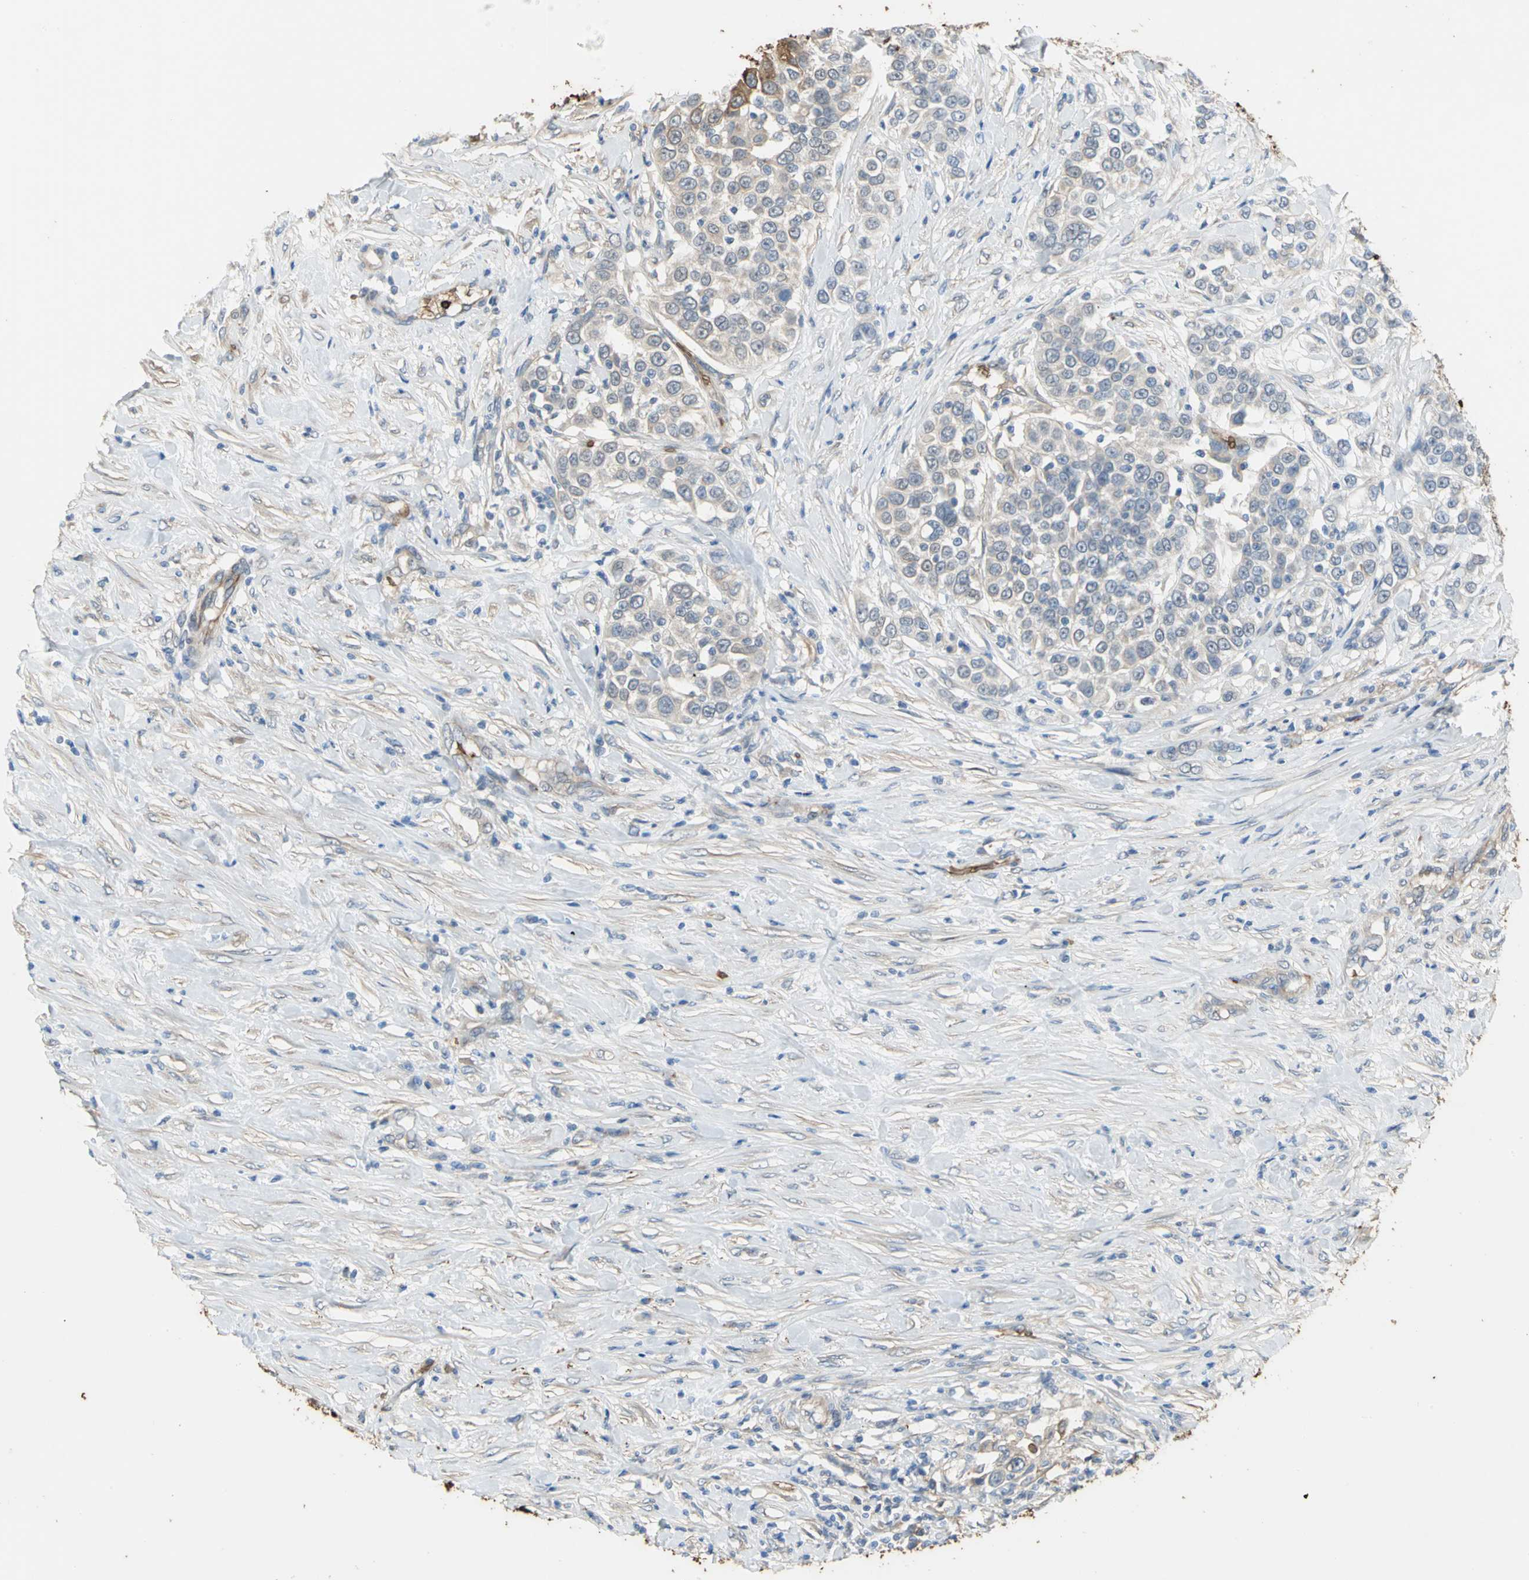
{"staining": {"intensity": "weak", "quantity": ">75%", "location": "cytoplasmic/membranous"}, "tissue": "urothelial cancer", "cell_type": "Tumor cells", "image_type": "cancer", "snomed": [{"axis": "morphology", "description": "Urothelial carcinoma, High grade"}, {"axis": "topography", "description": "Urinary bladder"}], "caption": "Tumor cells demonstrate low levels of weak cytoplasmic/membranous positivity in about >75% of cells in human urothelial carcinoma (high-grade). Immunohistochemistry (ihc) stains the protein of interest in brown and the nuclei are stained blue.", "gene": "TREM1", "patient": {"sex": "female", "age": 80}}